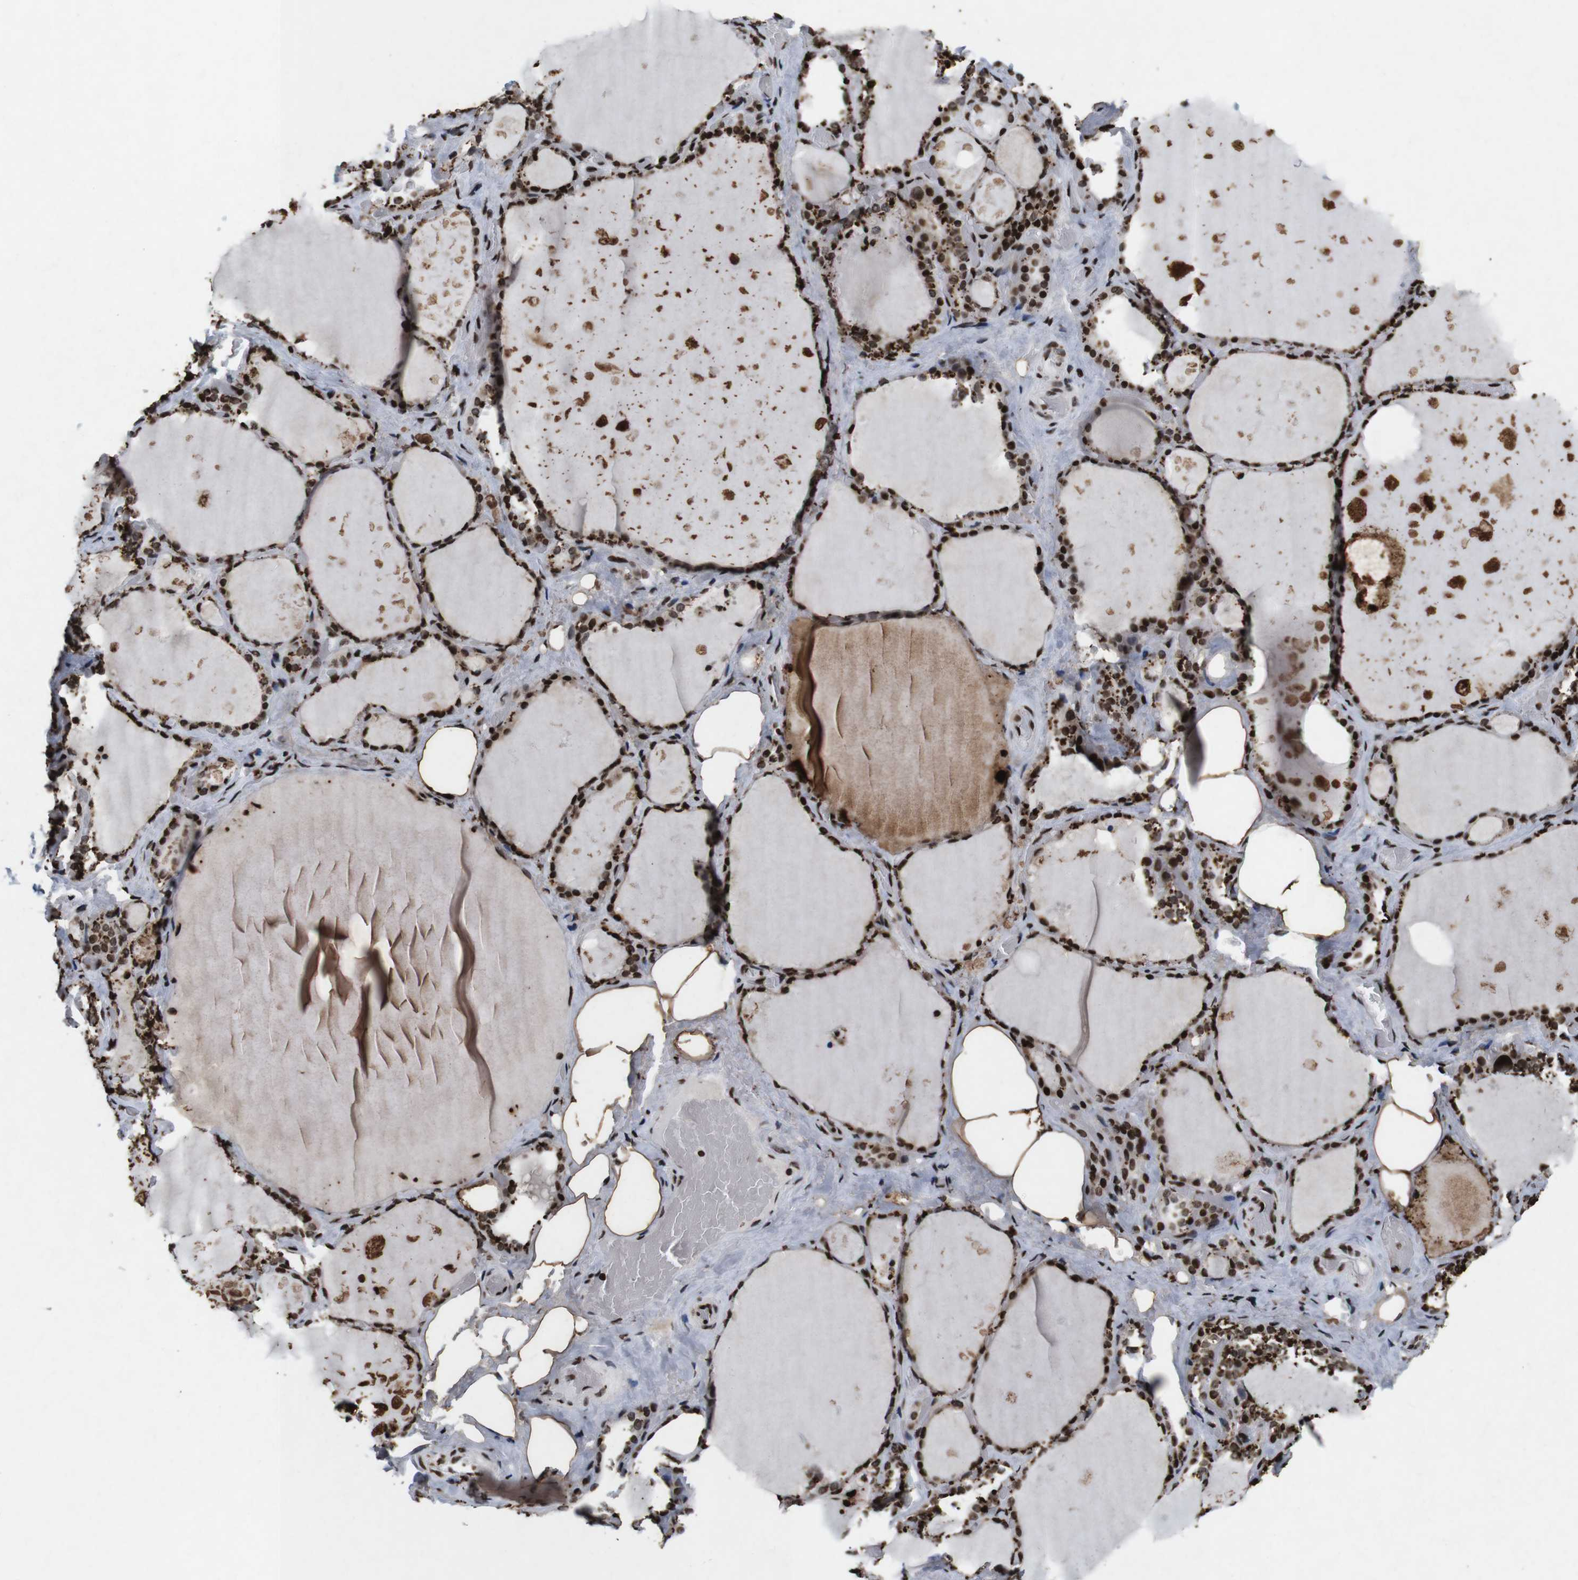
{"staining": {"intensity": "strong", "quantity": ">75%", "location": "nuclear"}, "tissue": "thyroid gland", "cell_type": "Glandular cells", "image_type": "normal", "snomed": [{"axis": "morphology", "description": "Normal tissue, NOS"}, {"axis": "topography", "description": "Thyroid gland"}], "caption": "The histopathology image exhibits immunohistochemical staining of normal thyroid gland. There is strong nuclear staining is appreciated in about >75% of glandular cells. Immunohistochemistry stains the protein of interest in brown and the nuclei are stained blue.", "gene": "MAGEH1", "patient": {"sex": "male", "age": 61}}